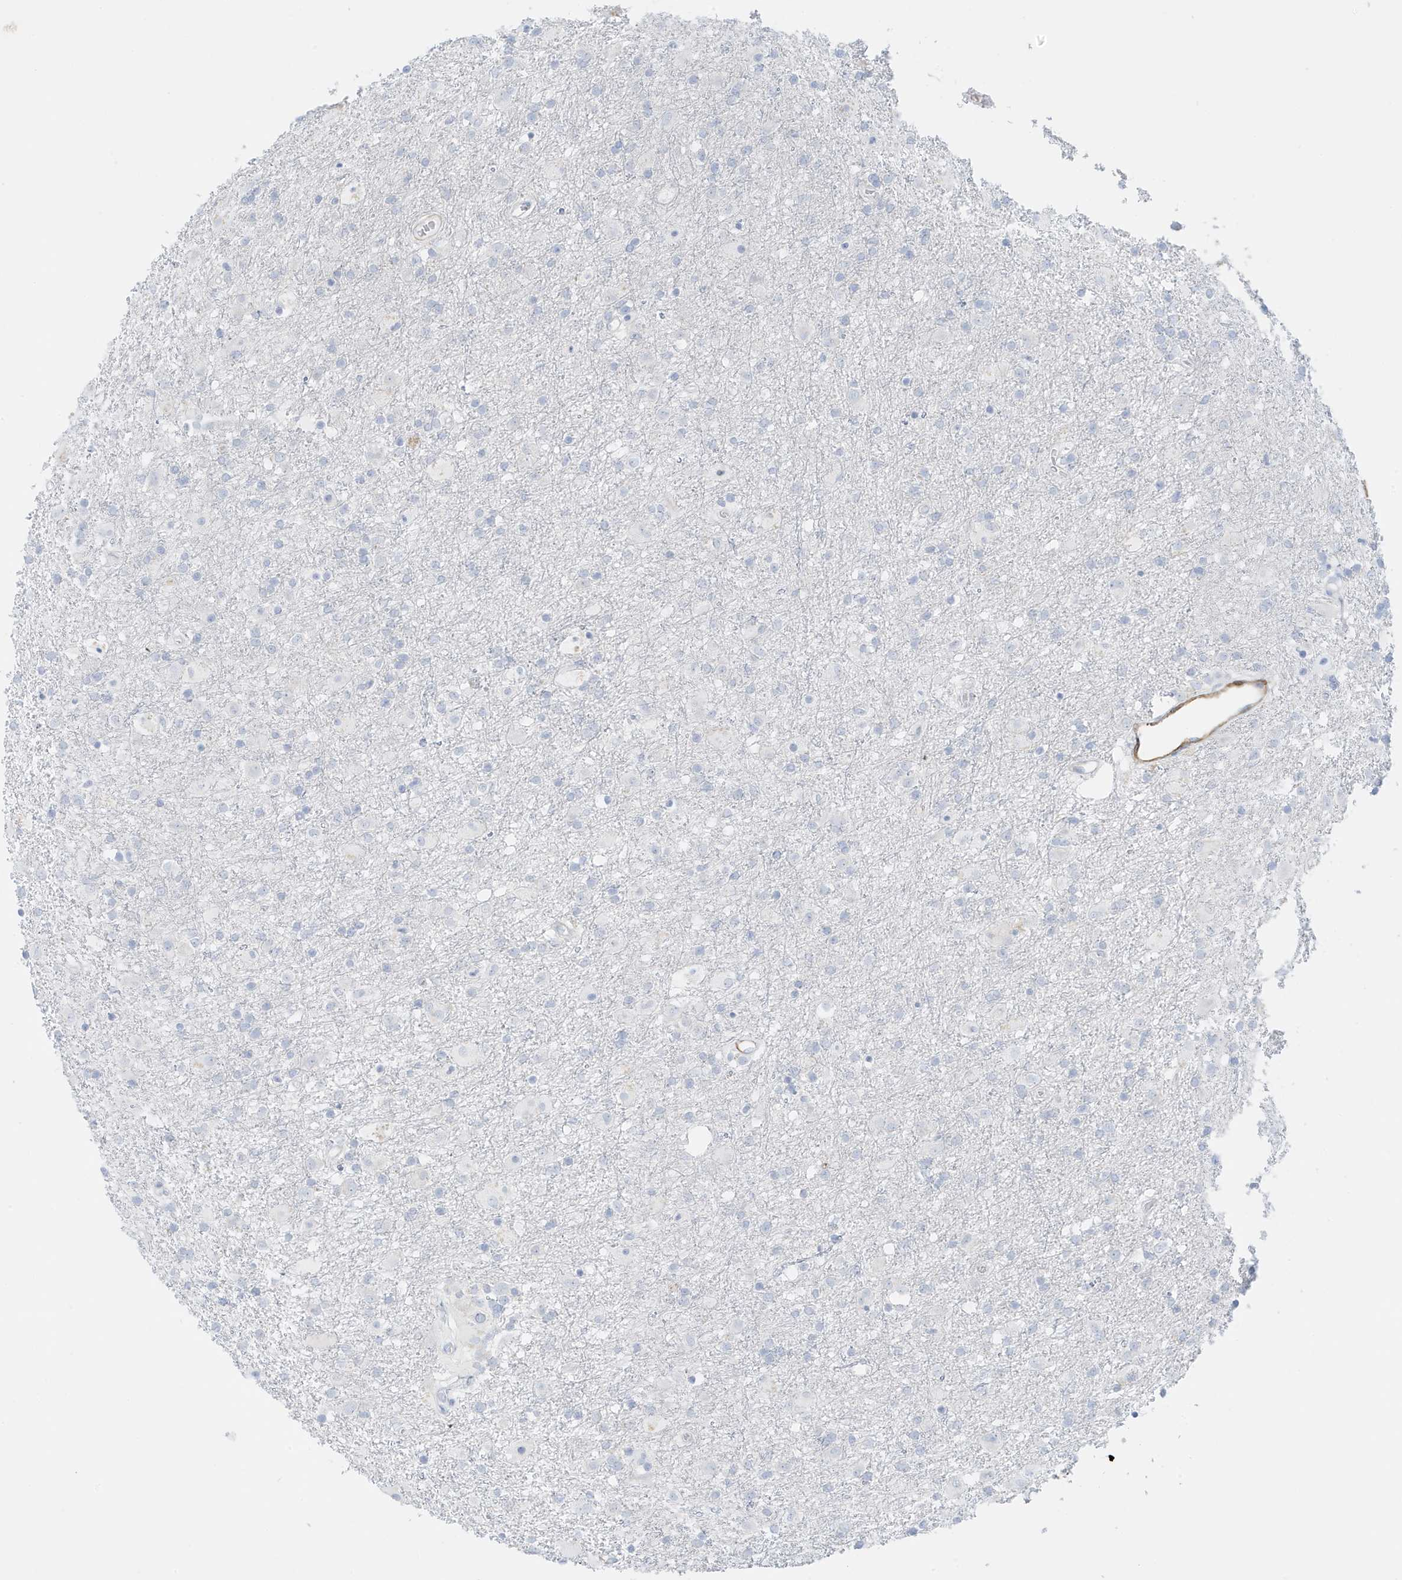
{"staining": {"intensity": "negative", "quantity": "none", "location": "none"}, "tissue": "glioma", "cell_type": "Tumor cells", "image_type": "cancer", "snomed": [{"axis": "morphology", "description": "Glioma, malignant, Low grade"}, {"axis": "topography", "description": "Brain"}], "caption": "Immunohistochemistry image of neoplastic tissue: human low-grade glioma (malignant) stained with DAB (3,3'-diaminobenzidine) demonstrates no significant protein staining in tumor cells. (DAB (3,3'-diaminobenzidine) immunohistochemistry with hematoxylin counter stain).", "gene": "SLC22A13", "patient": {"sex": "male", "age": 65}}